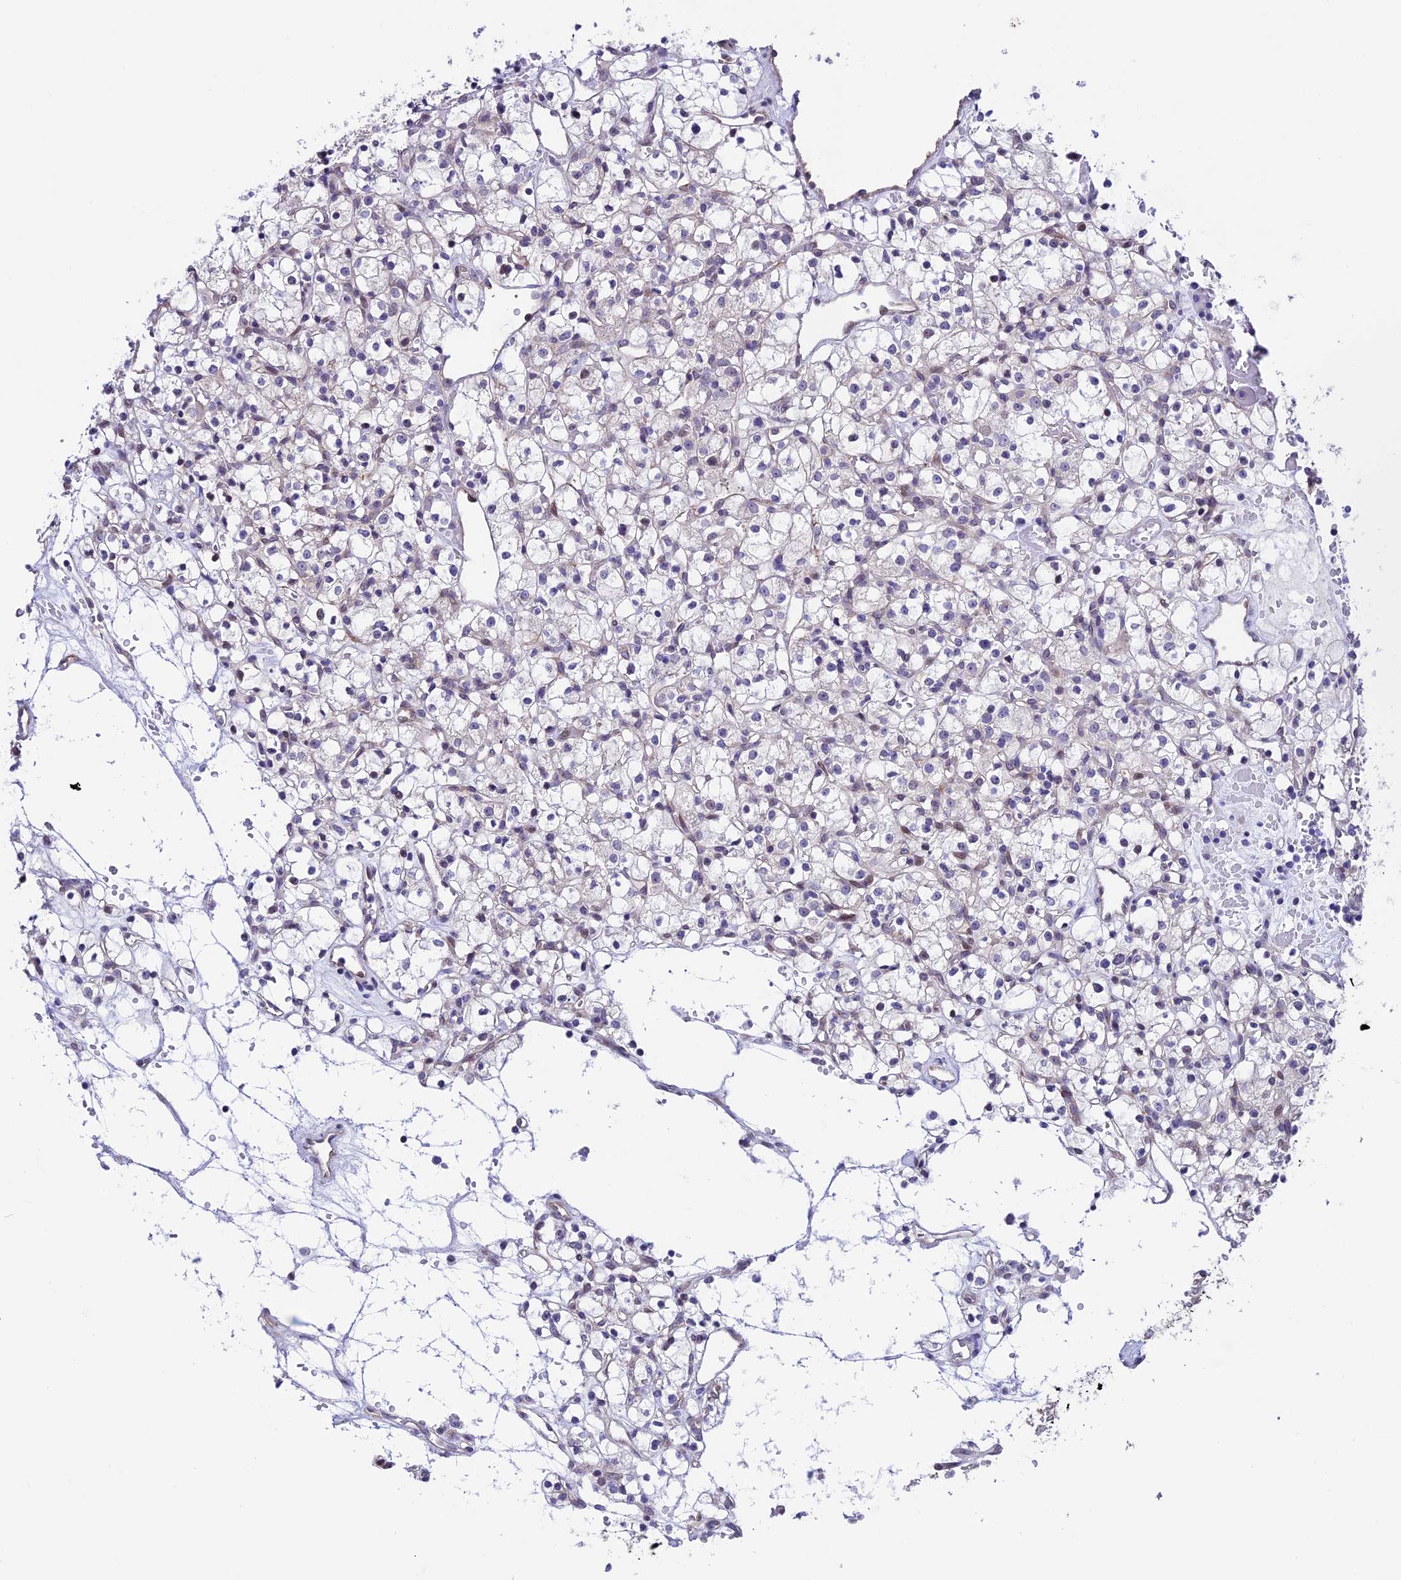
{"staining": {"intensity": "negative", "quantity": "none", "location": "none"}, "tissue": "renal cancer", "cell_type": "Tumor cells", "image_type": "cancer", "snomed": [{"axis": "morphology", "description": "Adenocarcinoma, NOS"}, {"axis": "topography", "description": "Kidney"}], "caption": "Renal cancer (adenocarcinoma) was stained to show a protein in brown. There is no significant positivity in tumor cells.", "gene": "TMEM171", "patient": {"sex": "female", "age": 59}}